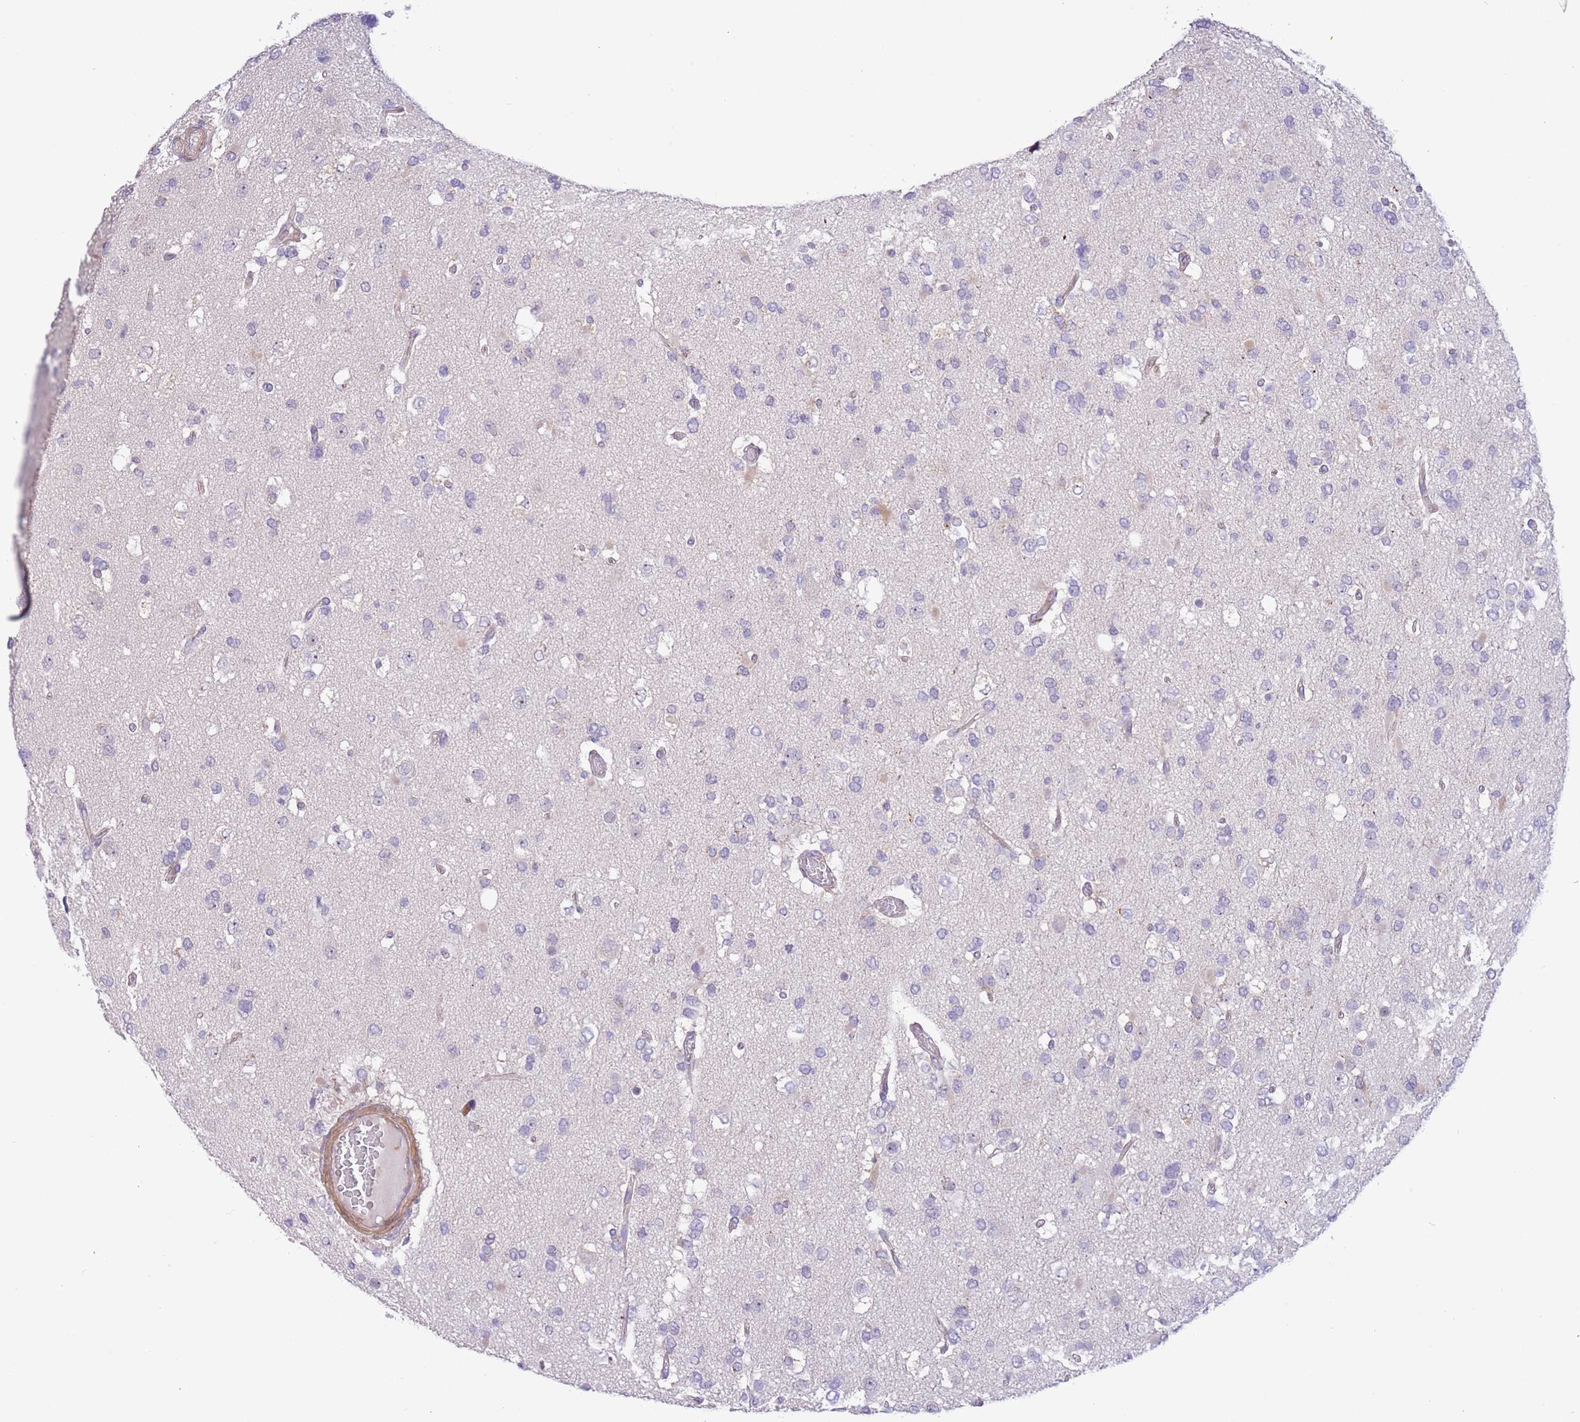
{"staining": {"intensity": "negative", "quantity": "none", "location": "none"}, "tissue": "glioma", "cell_type": "Tumor cells", "image_type": "cancer", "snomed": [{"axis": "morphology", "description": "Glioma, malignant, High grade"}, {"axis": "topography", "description": "Brain"}], "caption": "This is an immunohistochemistry (IHC) photomicrograph of human glioma. There is no positivity in tumor cells.", "gene": "ITGB6", "patient": {"sex": "male", "age": 53}}